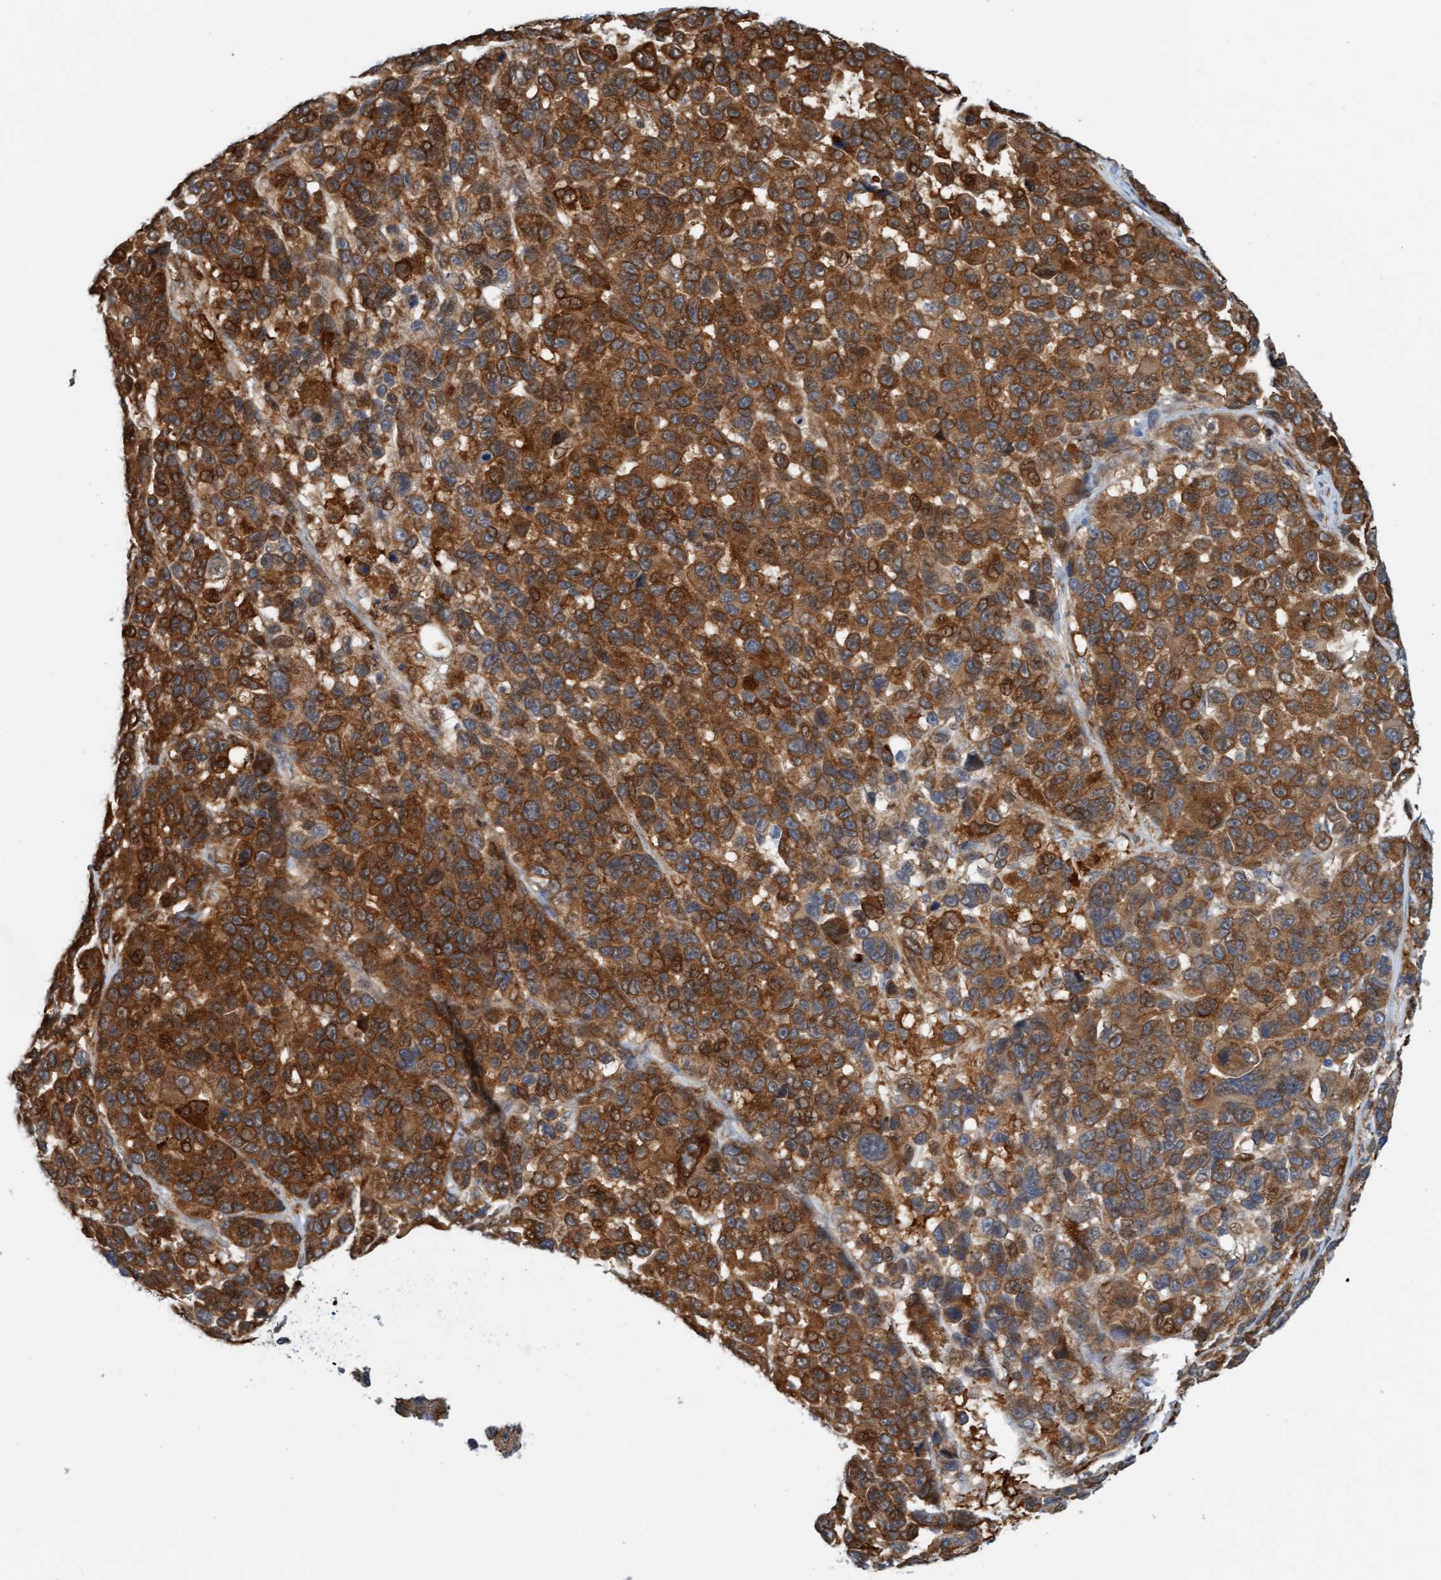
{"staining": {"intensity": "strong", "quantity": ">75%", "location": "cytoplasmic/membranous"}, "tissue": "melanoma", "cell_type": "Tumor cells", "image_type": "cancer", "snomed": [{"axis": "morphology", "description": "Malignant melanoma, NOS"}, {"axis": "topography", "description": "Skin"}], "caption": "Protein staining of malignant melanoma tissue demonstrates strong cytoplasmic/membranous positivity in about >75% of tumor cells.", "gene": "EIF4EBP1", "patient": {"sex": "male", "age": 53}}